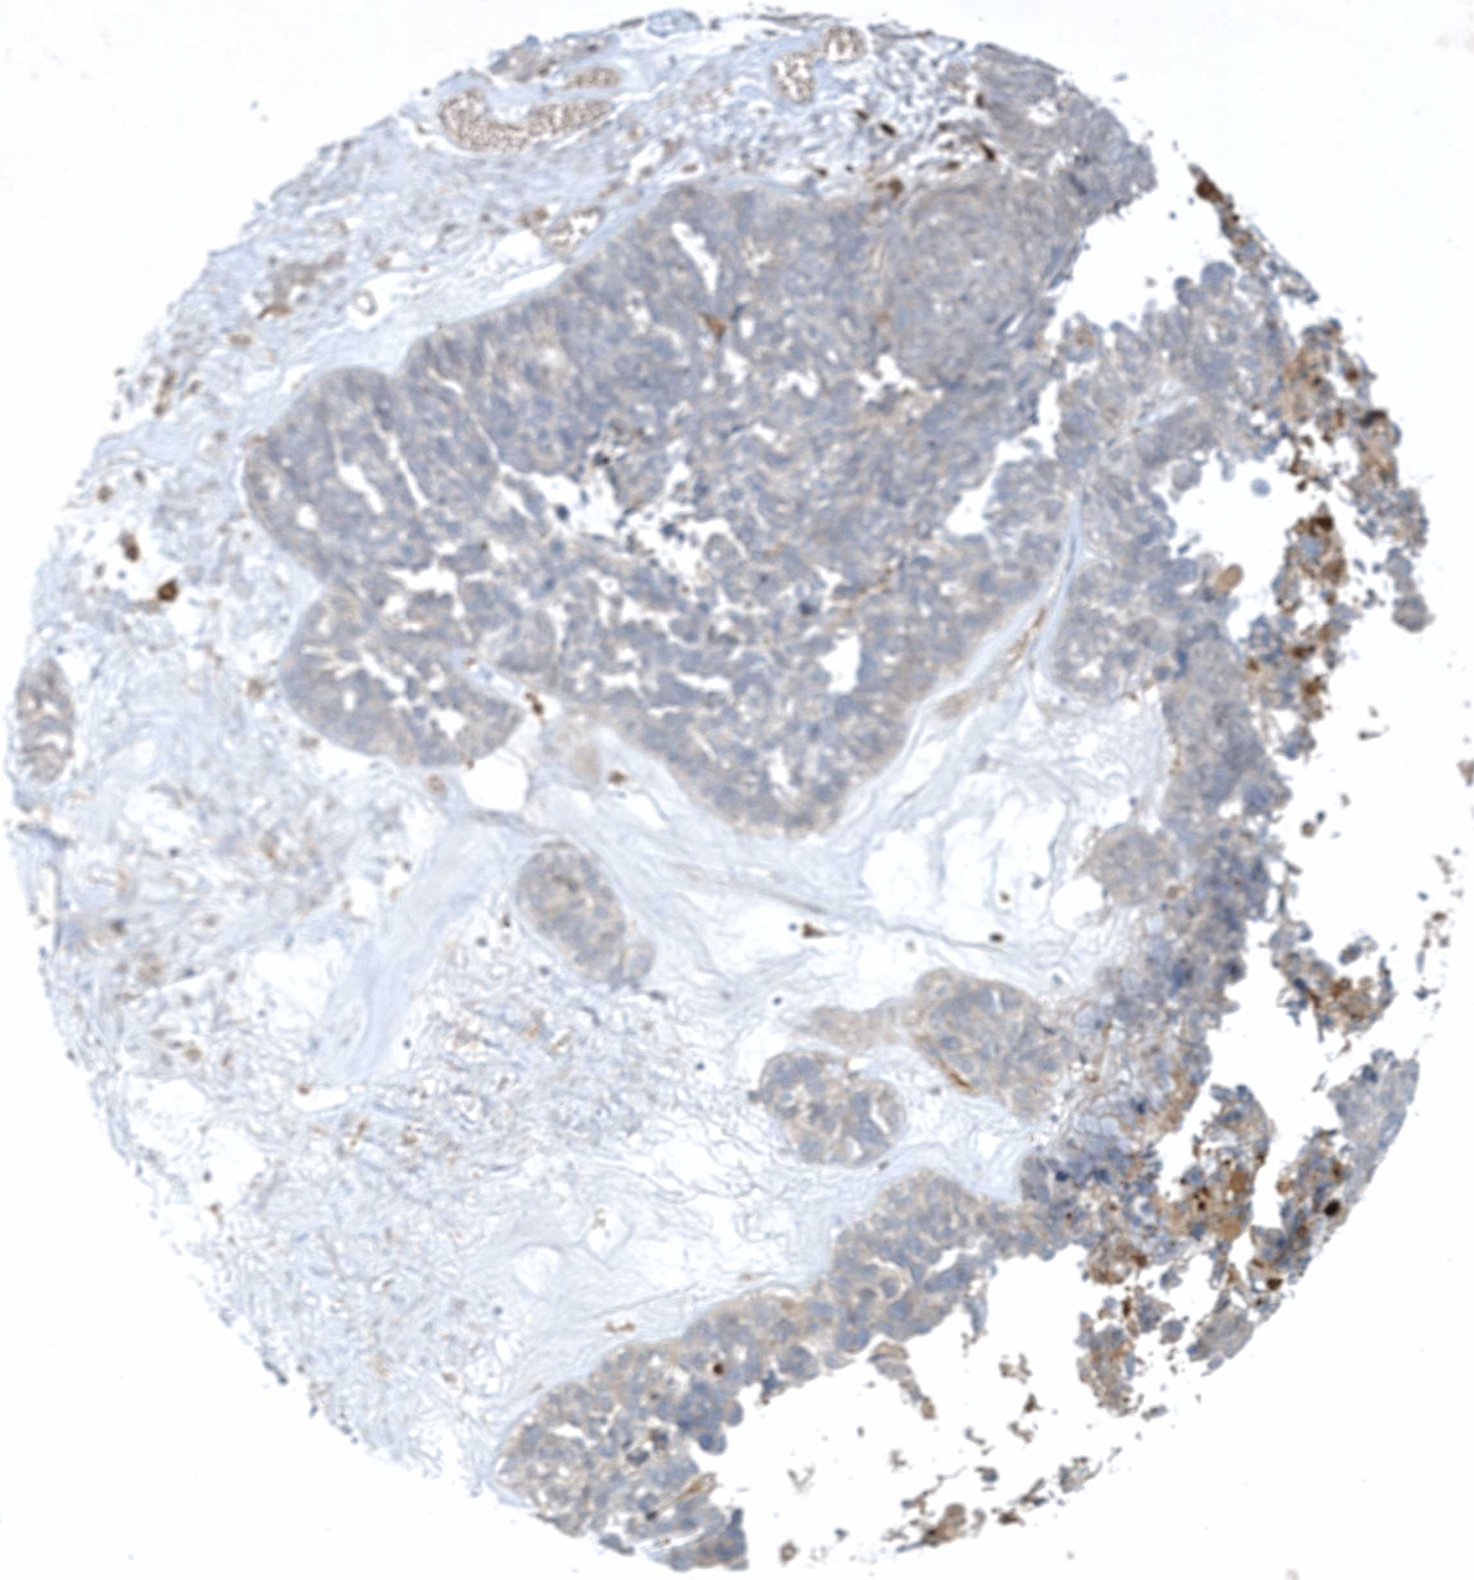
{"staining": {"intensity": "negative", "quantity": "none", "location": "none"}, "tissue": "ovarian cancer", "cell_type": "Tumor cells", "image_type": "cancer", "snomed": [{"axis": "morphology", "description": "Cystadenocarcinoma, serous, NOS"}, {"axis": "topography", "description": "Ovary"}], "caption": "The photomicrograph reveals no significant positivity in tumor cells of ovarian cancer.", "gene": "THG1L", "patient": {"sex": "female", "age": 79}}